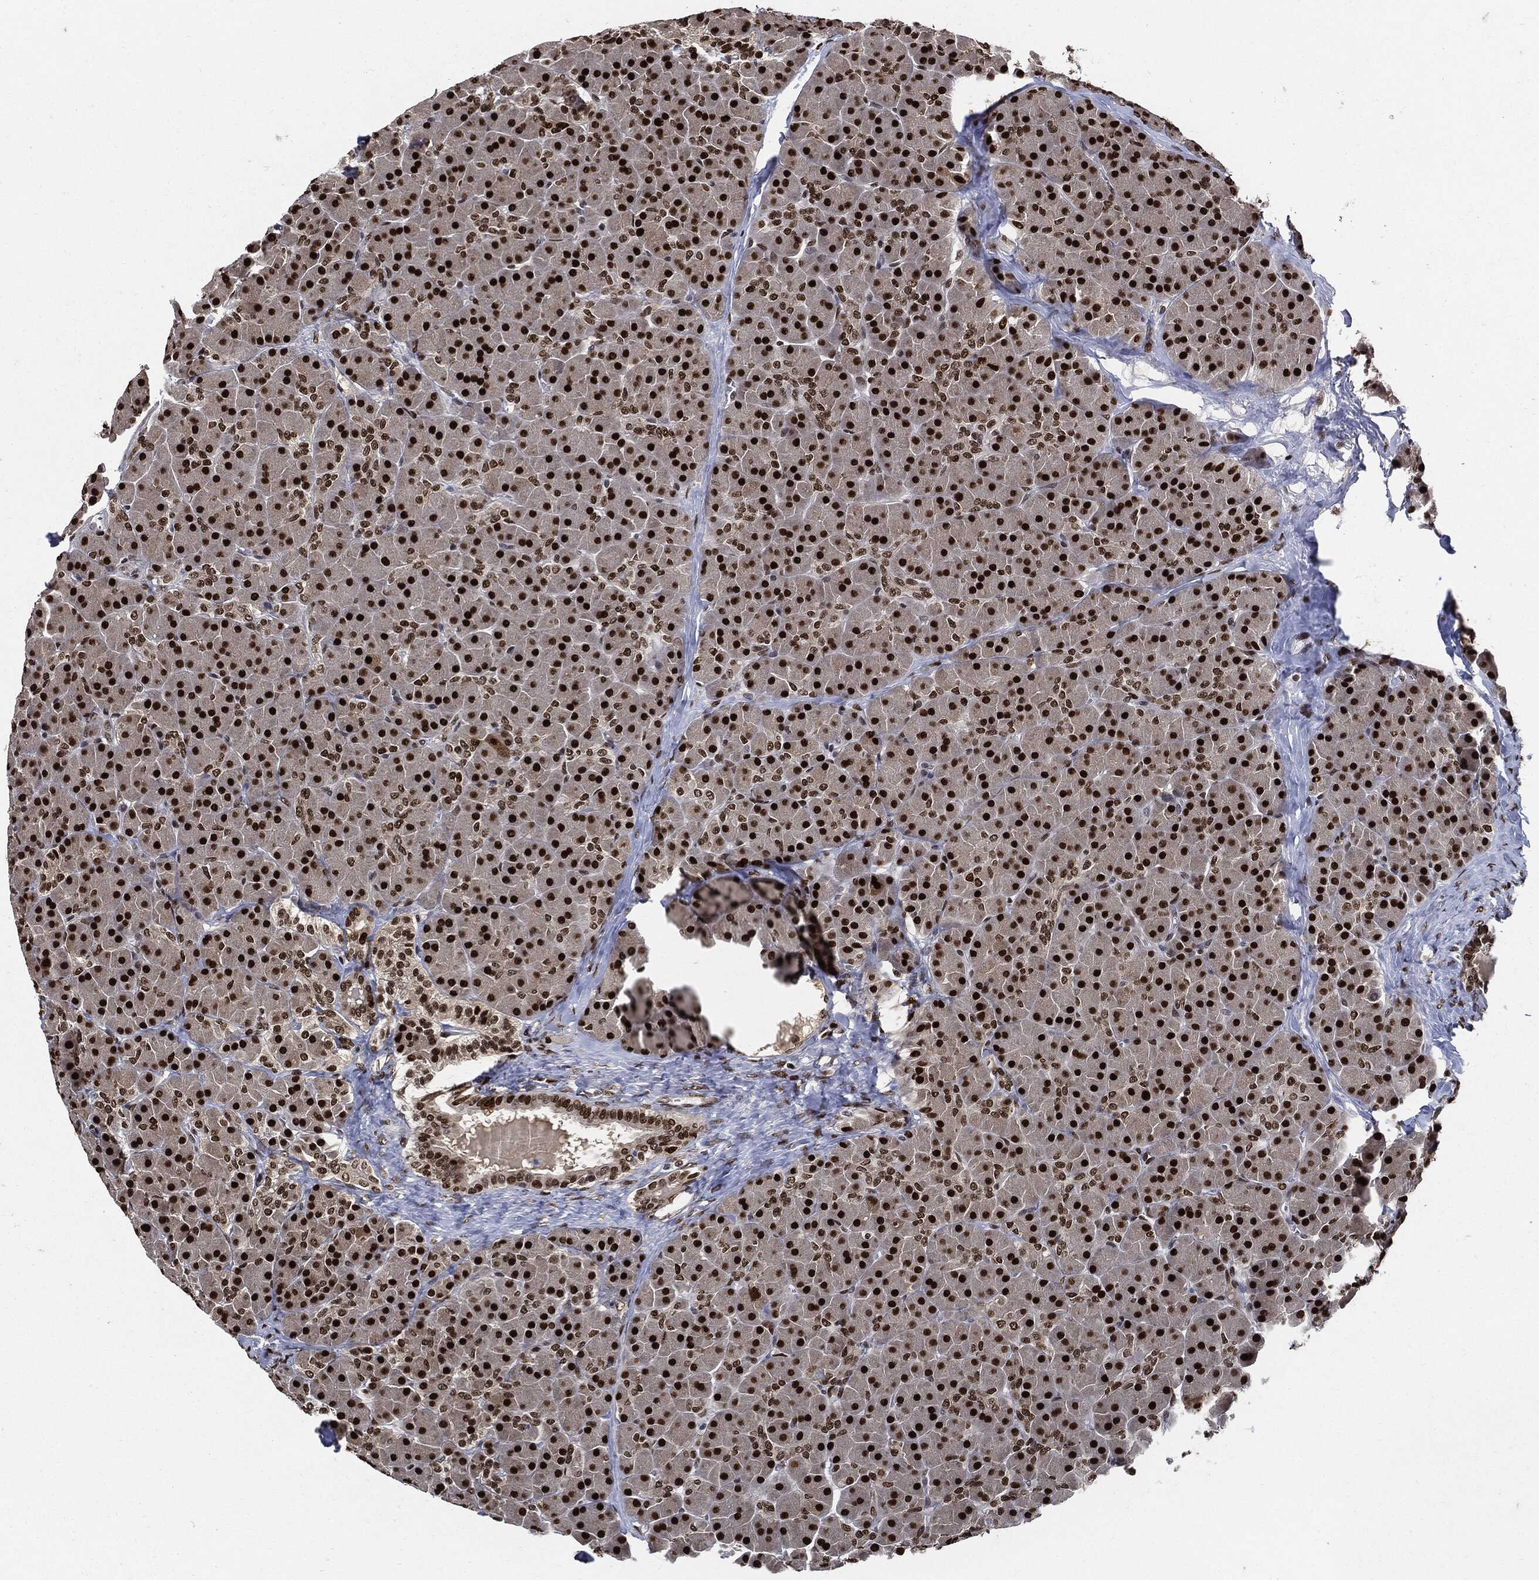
{"staining": {"intensity": "strong", "quantity": ">75%", "location": "nuclear"}, "tissue": "pancreas", "cell_type": "Exocrine glandular cells", "image_type": "normal", "snomed": [{"axis": "morphology", "description": "Normal tissue, NOS"}, {"axis": "topography", "description": "Pancreas"}], "caption": "Human pancreas stained for a protein (brown) demonstrates strong nuclear positive staining in approximately >75% of exocrine glandular cells.", "gene": "PCNA", "patient": {"sex": "female", "age": 44}}